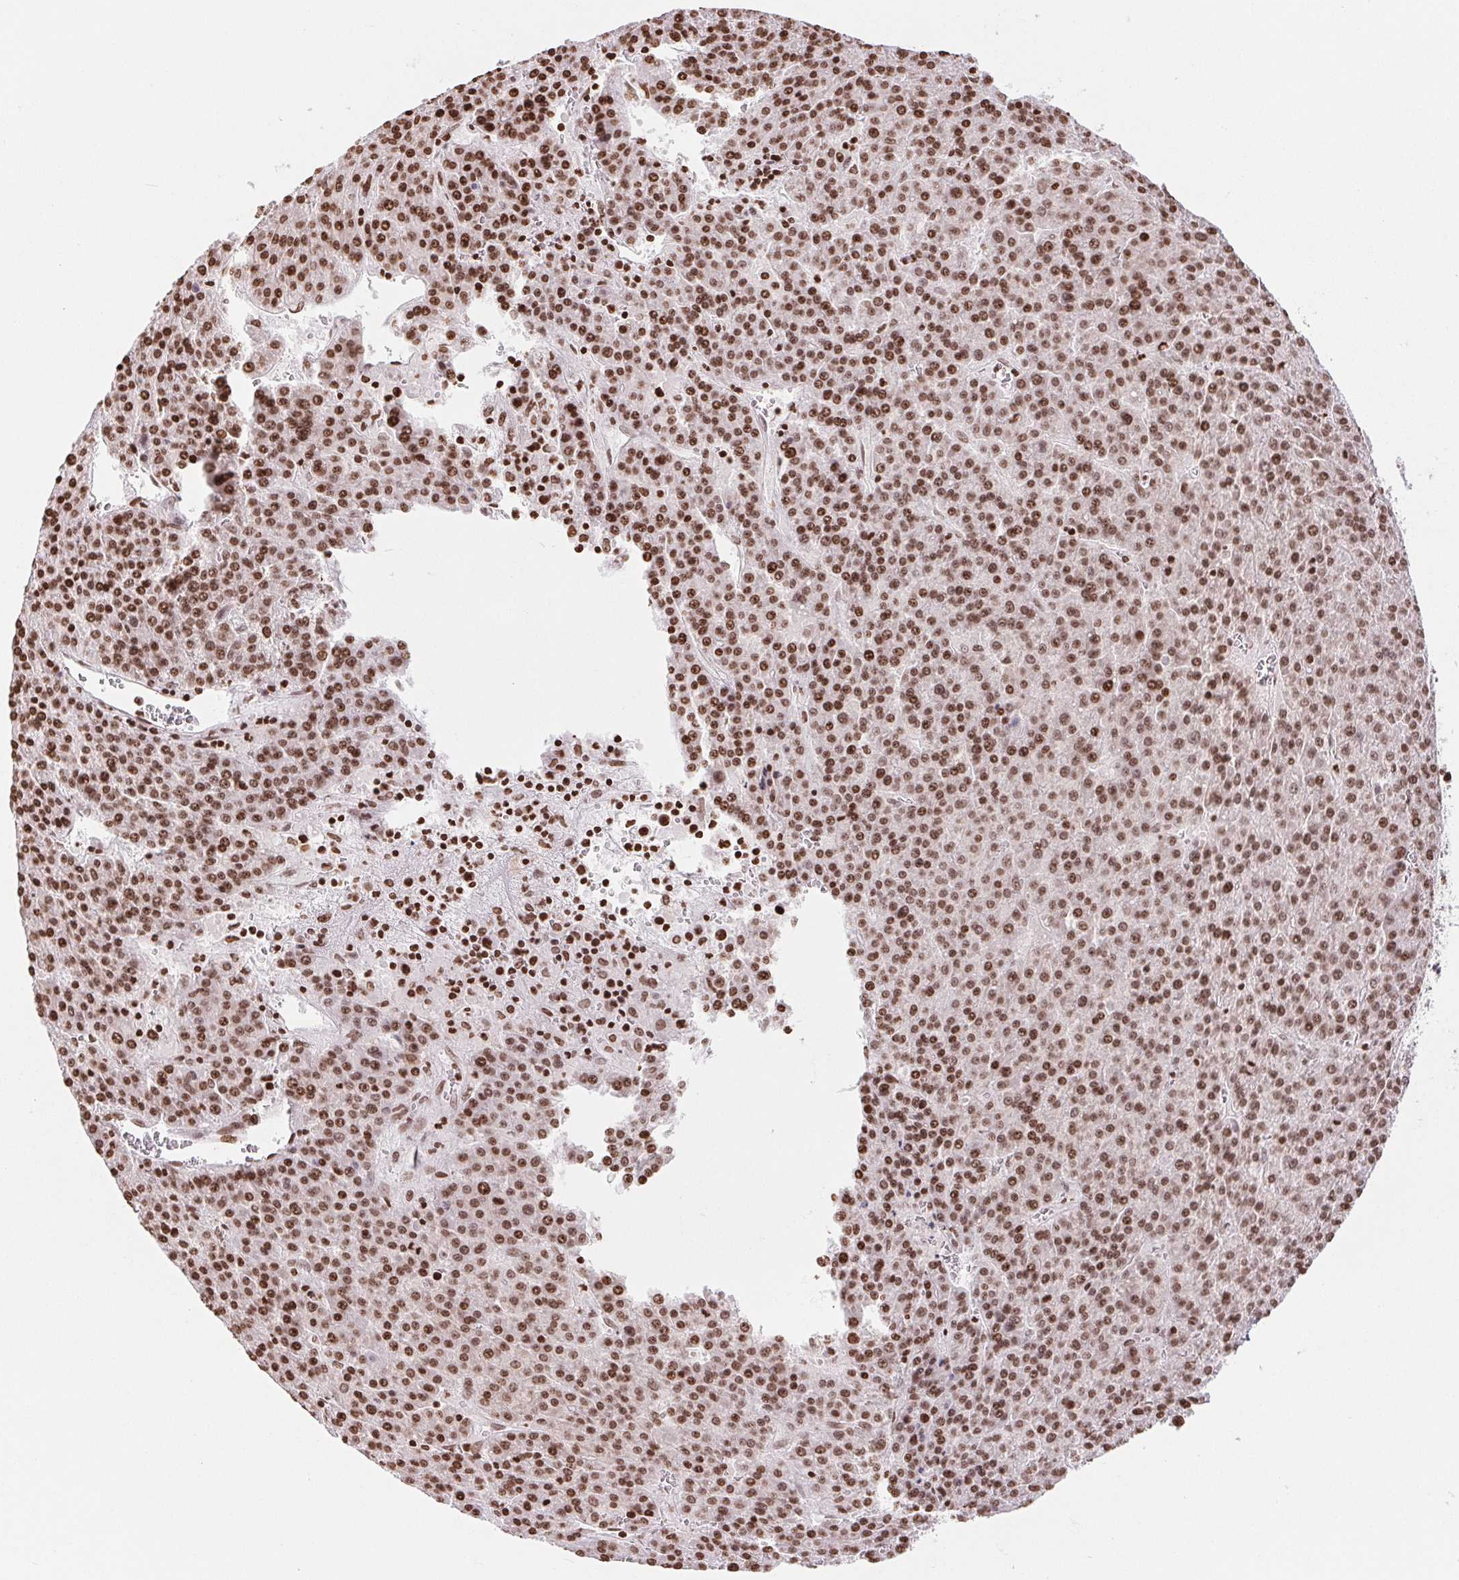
{"staining": {"intensity": "moderate", "quantity": ">75%", "location": "nuclear"}, "tissue": "liver cancer", "cell_type": "Tumor cells", "image_type": "cancer", "snomed": [{"axis": "morphology", "description": "Carcinoma, Hepatocellular, NOS"}, {"axis": "topography", "description": "Liver"}], "caption": "DAB (3,3'-diaminobenzidine) immunohistochemical staining of human liver cancer (hepatocellular carcinoma) shows moderate nuclear protein staining in about >75% of tumor cells.", "gene": "SMIM12", "patient": {"sex": "female", "age": 58}}